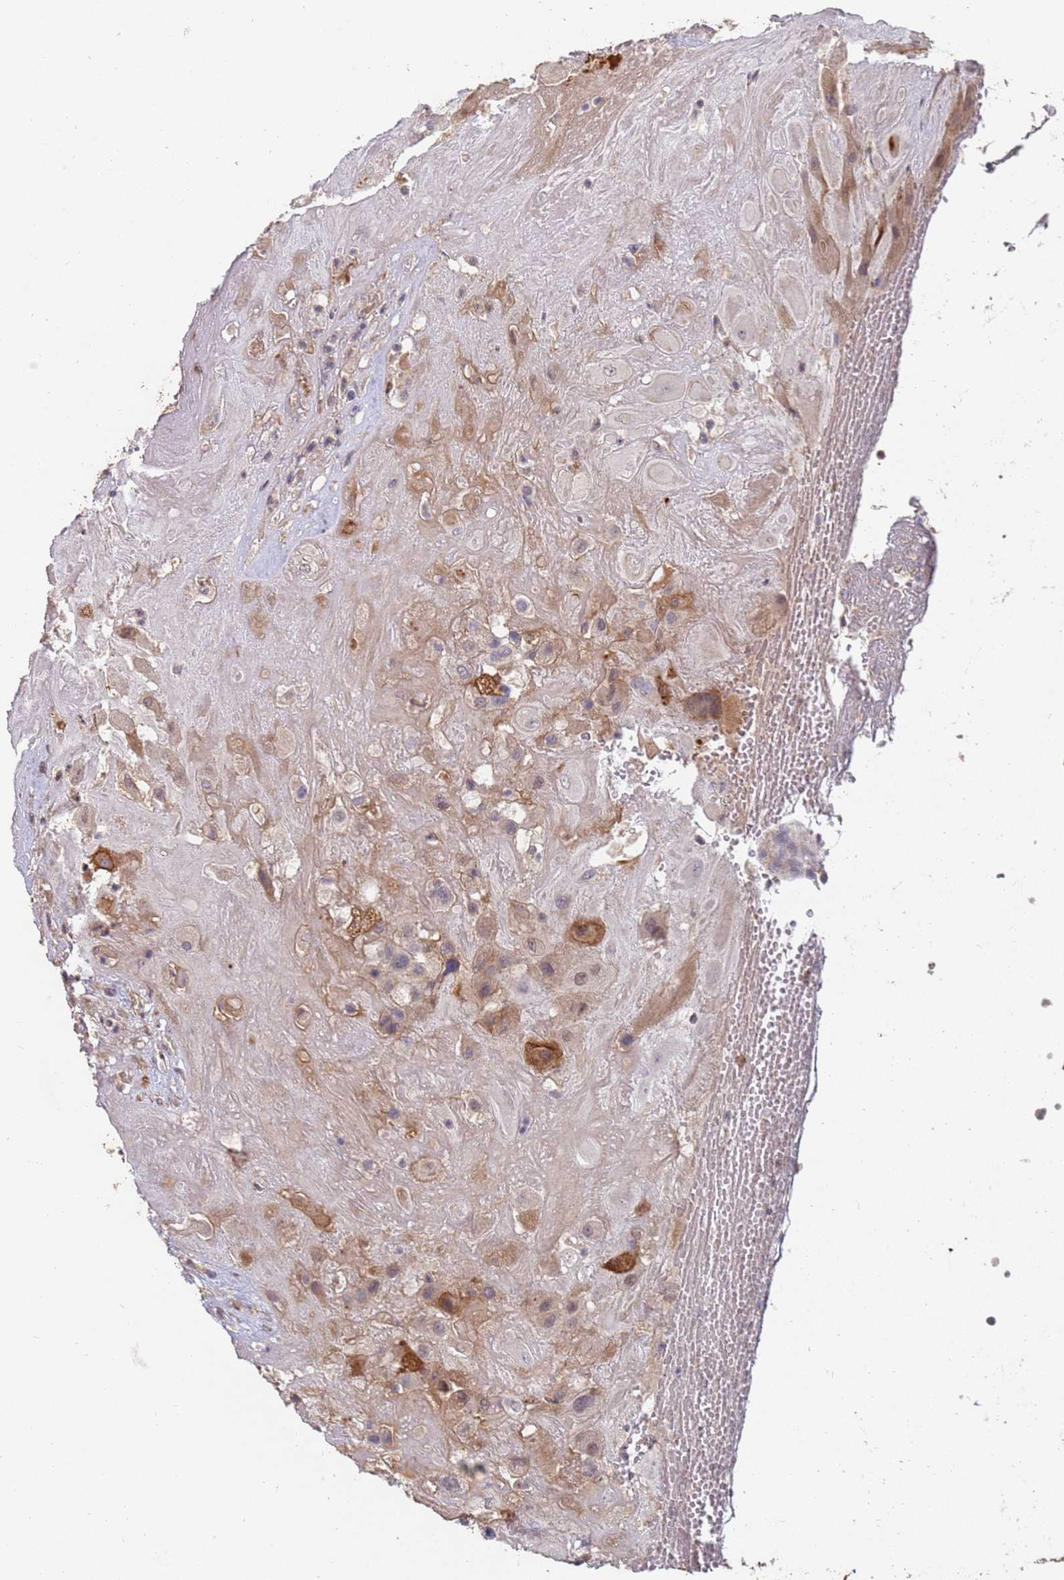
{"staining": {"intensity": "moderate", "quantity": "<25%", "location": "cytoplasmic/membranous"}, "tissue": "placenta", "cell_type": "Decidual cells", "image_type": "normal", "snomed": [{"axis": "morphology", "description": "Normal tissue, NOS"}, {"axis": "topography", "description": "Placenta"}], "caption": "Protein staining of normal placenta demonstrates moderate cytoplasmic/membranous positivity in about <25% of decidual cells.", "gene": "ABCB6", "patient": {"sex": "female", "age": 32}}